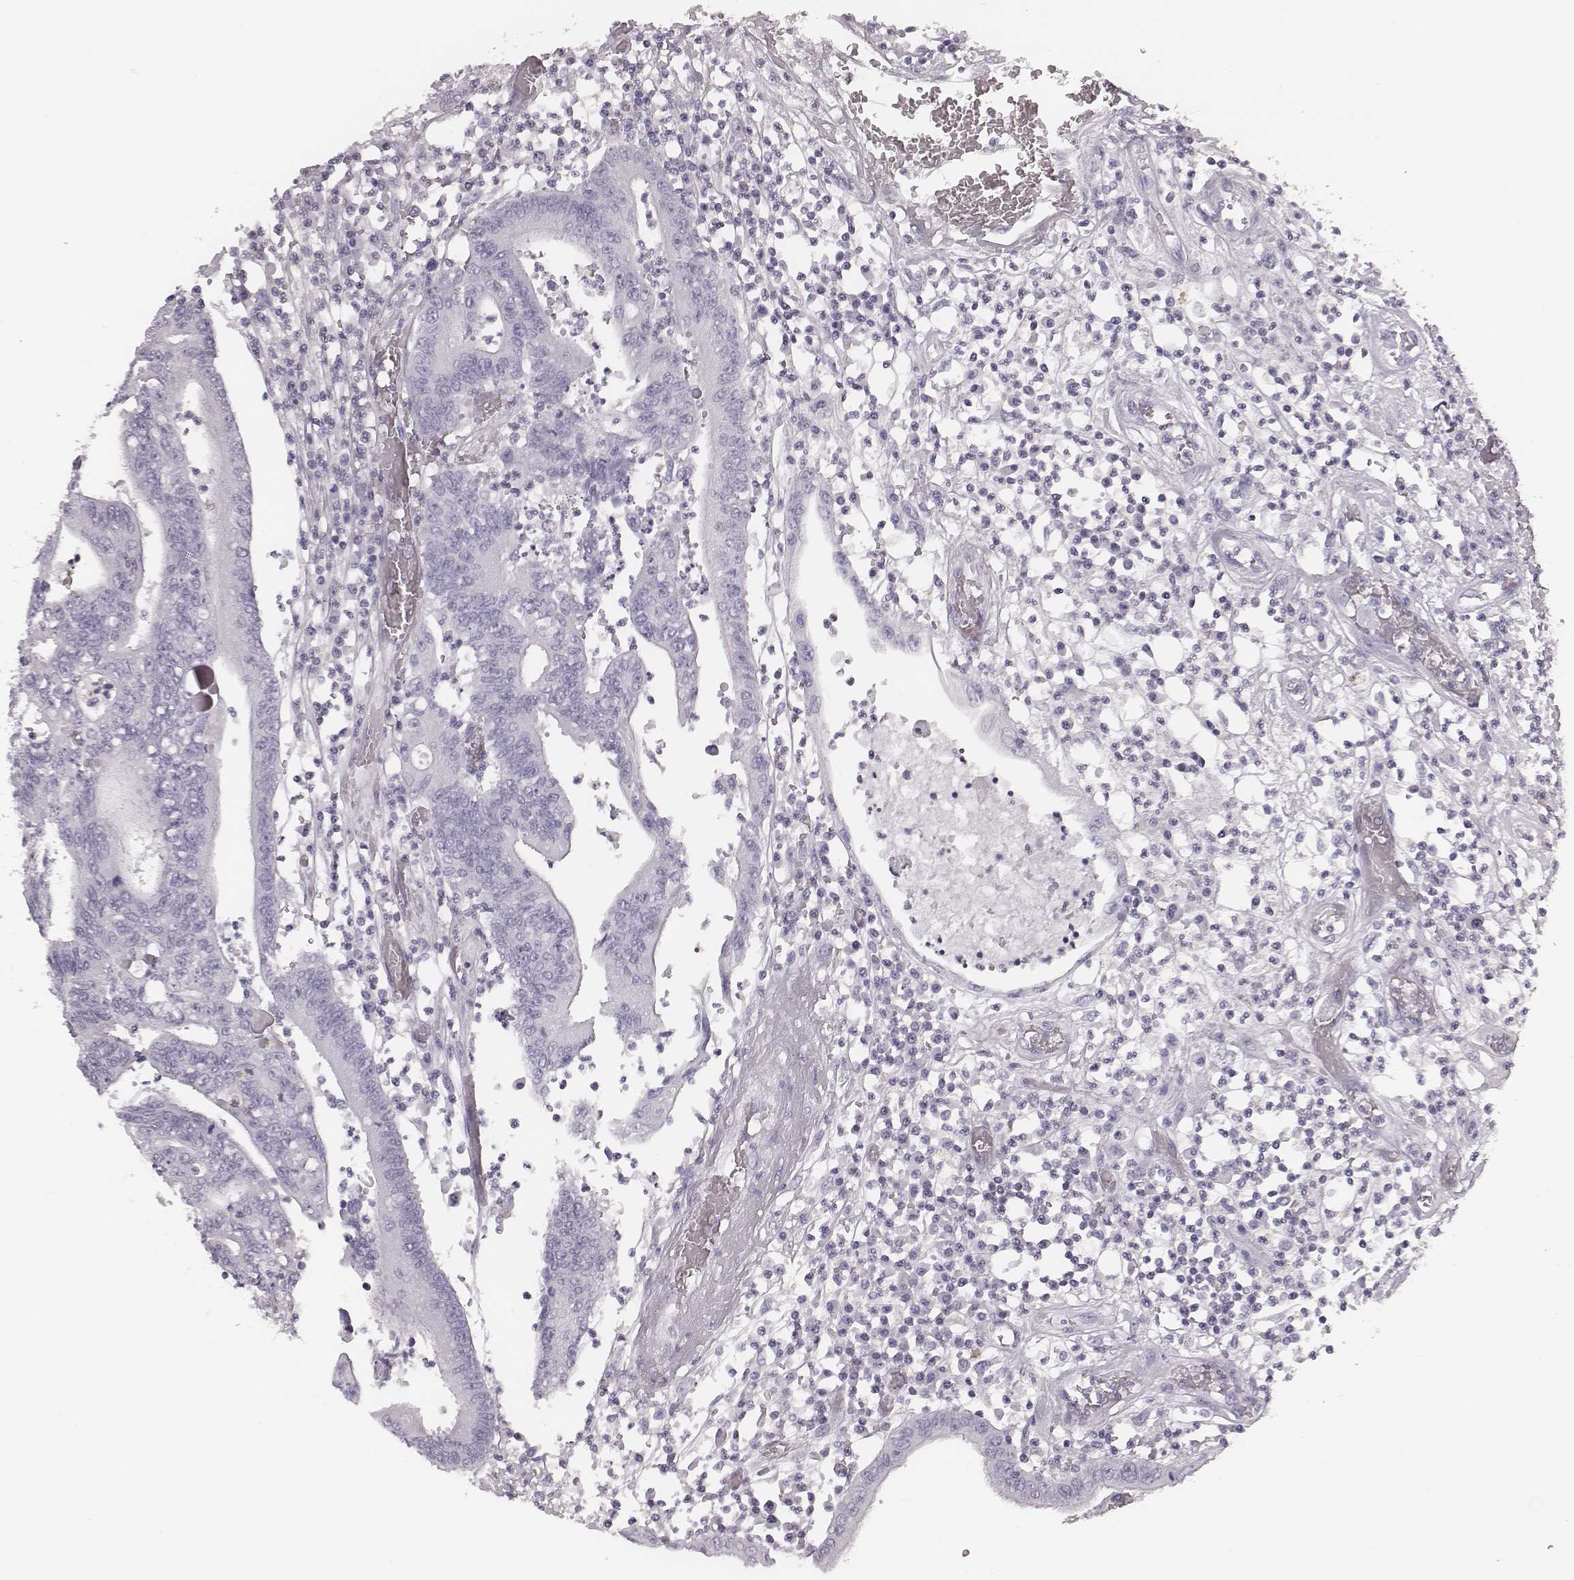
{"staining": {"intensity": "negative", "quantity": "none", "location": "none"}, "tissue": "colorectal cancer", "cell_type": "Tumor cells", "image_type": "cancer", "snomed": [{"axis": "morphology", "description": "Adenocarcinoma, NOS"}, {"axis": "topography", "description": "Rectum"}], "caption": "This is an immunohistochemistry (IHC) histopathology image of human colorectal cancer (adenocarcinoma). There is no positivity in tumor cells.", "gene": "ZNF365", "patient": {"sex": "male", "age": 54}}